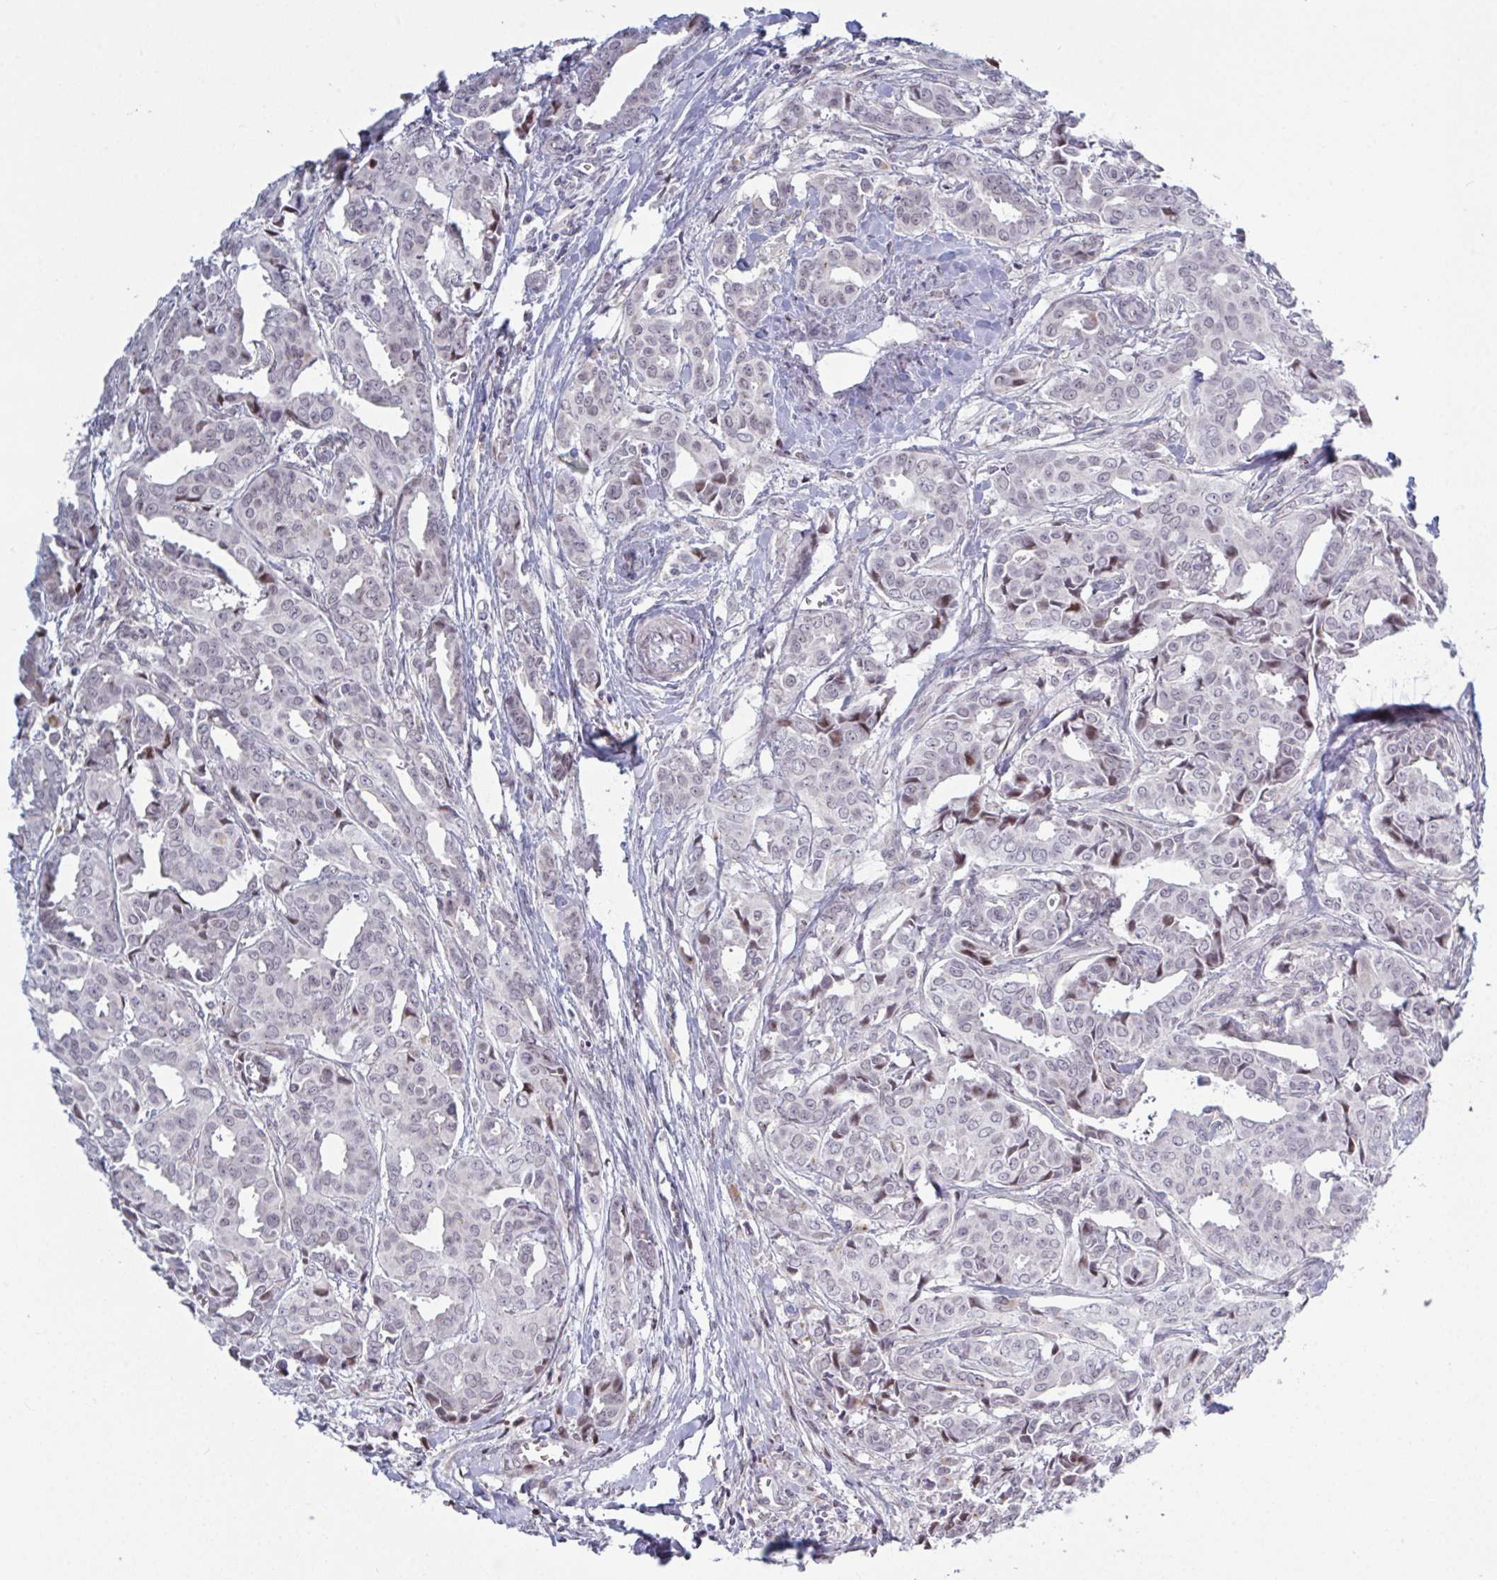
{"staining": {"intensity": "weak", "quantity": "<25%", "location": "nuclear"}, "tissue": "breast cancer", "cell_type": "Tumor cells", "image_type": "cancer", "snomed": [{"axis": "morphology", "description": "Duct carcinoma"}, {"axis": "topography", "description": "Breast"}], "caption": "The micrograph exhibits no significant positivity in tumor cells of breast invasive ductal carcinoma.", "gene": "TCEAL8", "patient": {"sex": "female", "age": 45}}